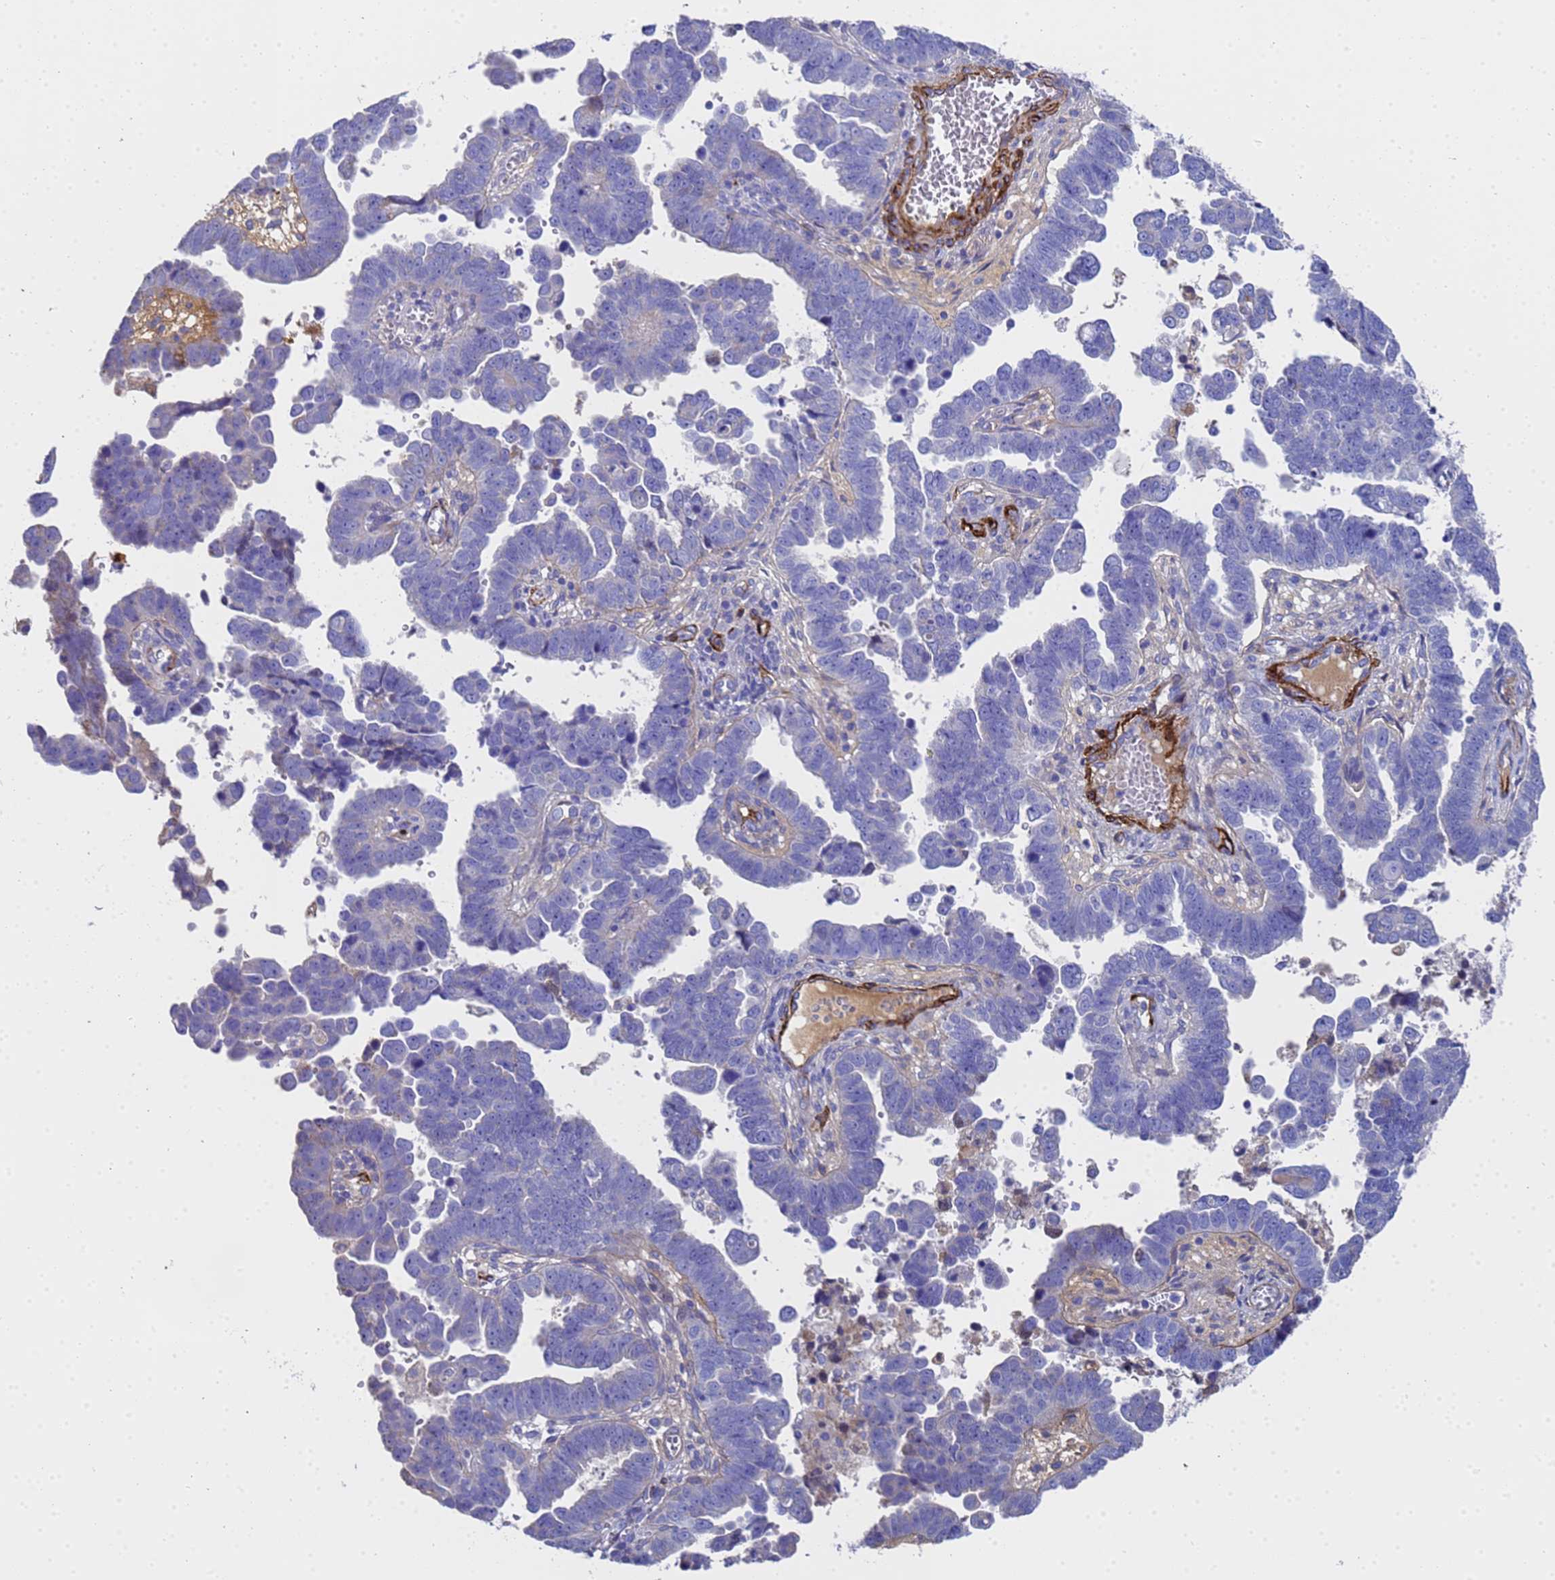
{"staining": {"intensity": "negative", "quantity": "none", "location": "none"}, "tissue": "endometrial cancer", "cell_type": "Tumor cells", "image_type": "cancer", "snomed": [{"axis": "morphology", "description": "Adenocarcinoma, NOS"}, {"axis": "topography", "description": "Endometrium"}], "caption": "The micrograph shows no staining of tumor cells in adenocarcinoma (endometrial).", "gene": "ADIPOQ", "patient": {"sex": "female", "age": 75}}